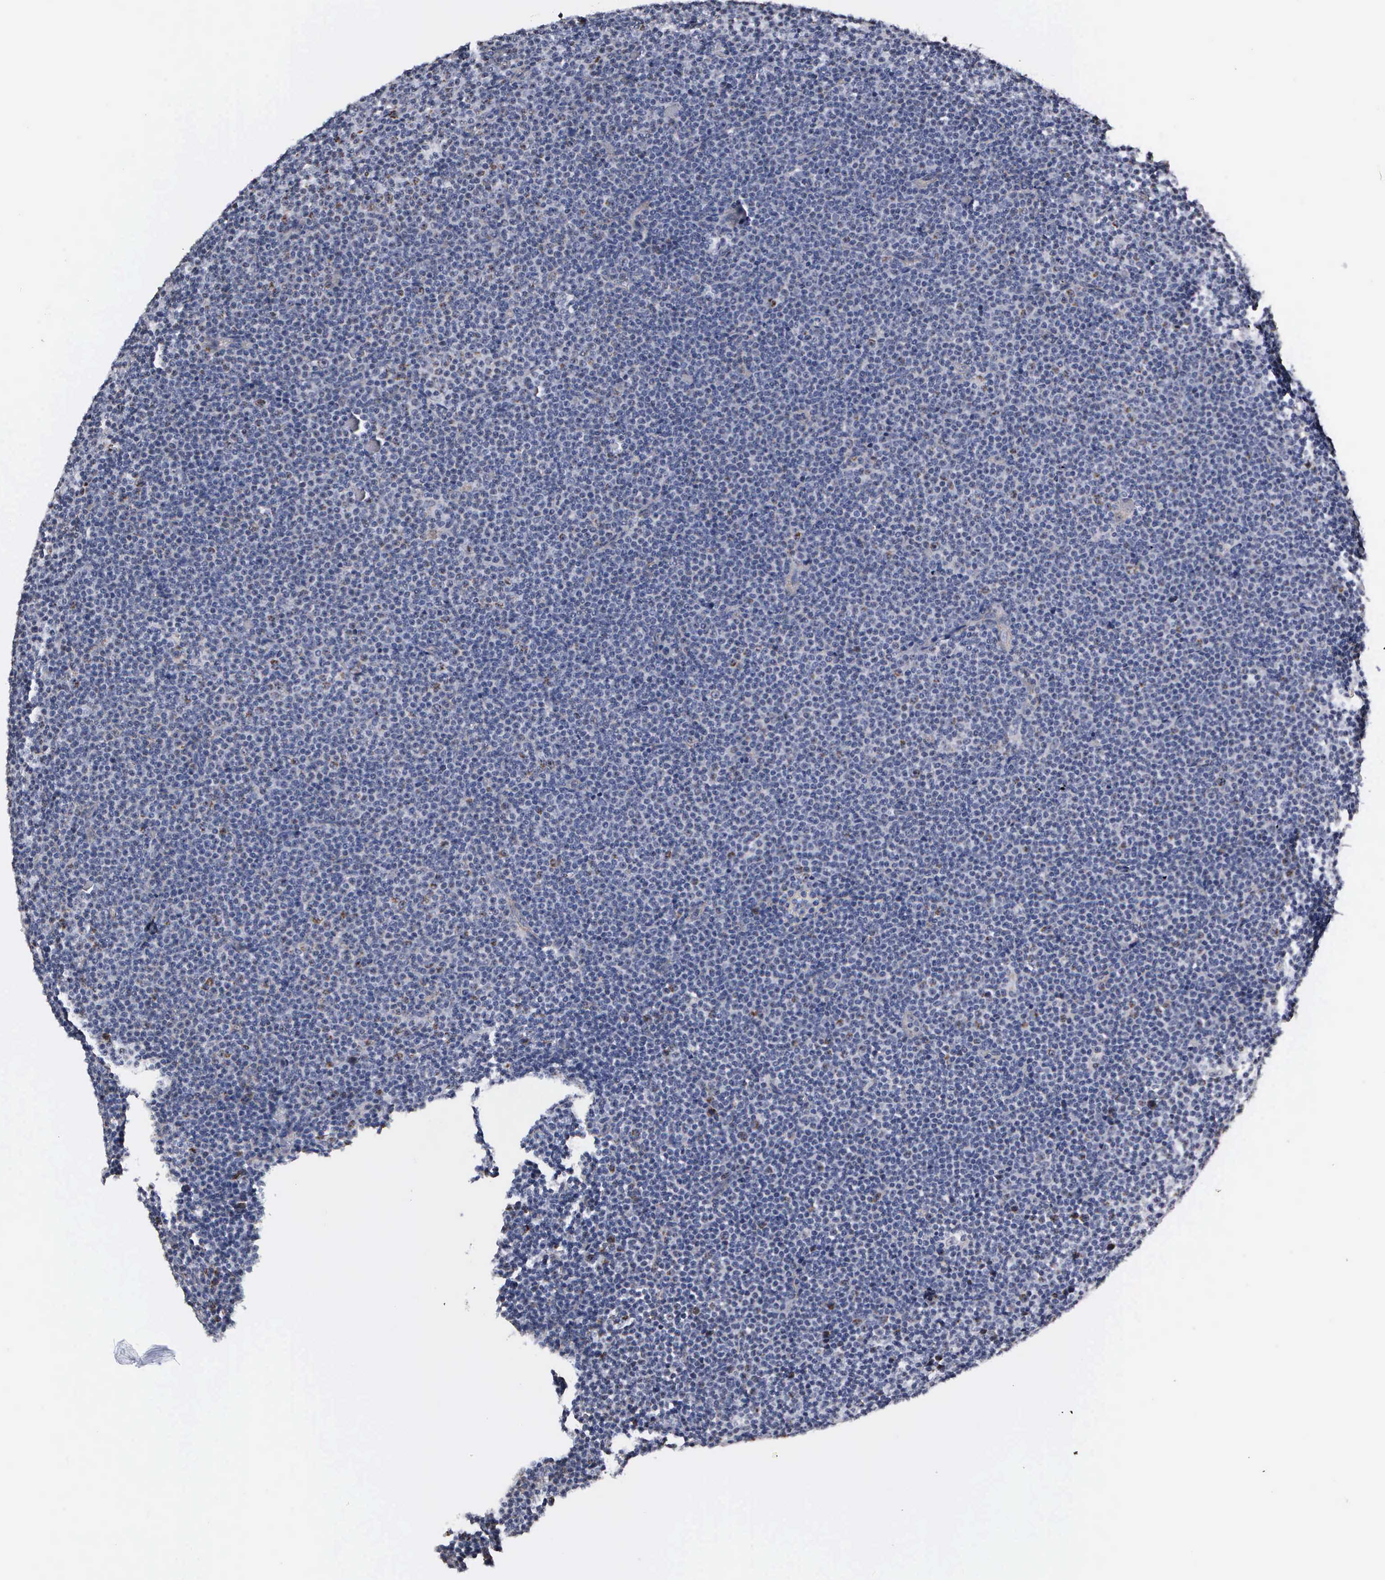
{"staining": {"intensity": "weak", "quantity": "<25%", "location": "cytoplasmic/membranous"}, "tissue": "lymphoma", "cell_type": "Tumor cells", "image_type": "cancer", "snomed": [{"axis": "morphology", "description": "Malignant lymphoma, non-Hodgkin's type, Low grade"}, {"axis": "topography", "description": "Lymph node"}], "caption": "A micrograph of lymphoma stained for a protein displays no brown staining in tumor cells.", "gene": "NGDN", "patient": {"sex": "female", "age": 69}}